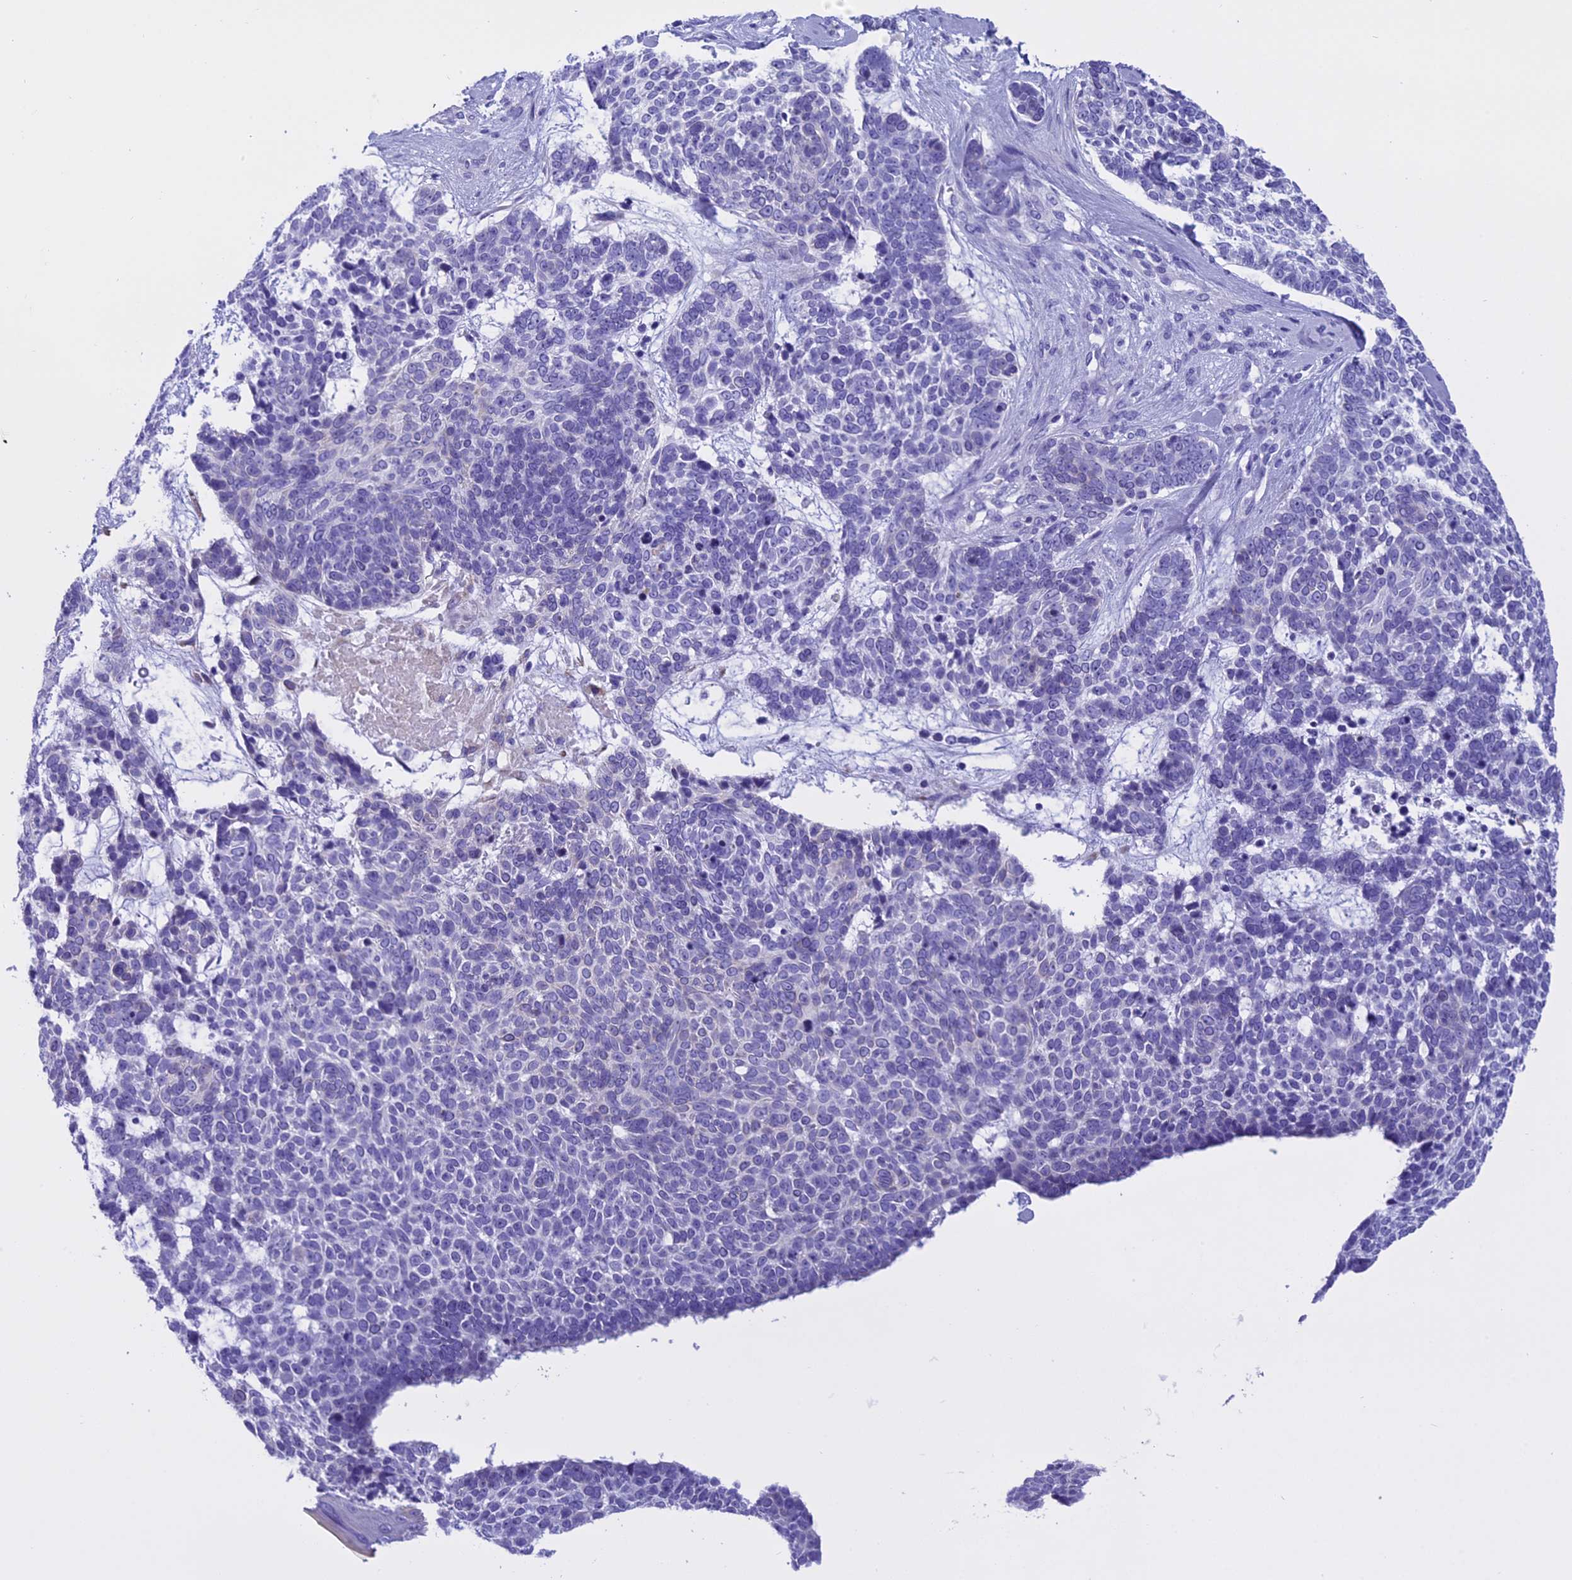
{"staining": {"intensity": "negative", "quantity": "none", "location": "none"}, "tissue": "skin cancer", "cell_type": "Tumor cells", "image_type": "cancer", "snomed": [{"axis": "morphology", "description": "Basal cell carcinoma"}, {"axis": "topography", "description": "Skin"}], "caption": "There is no significant positivity in tumor cells of skin cancer.", "gene": "KCTD14", "patient": {"sex": "female", "age": 81}}